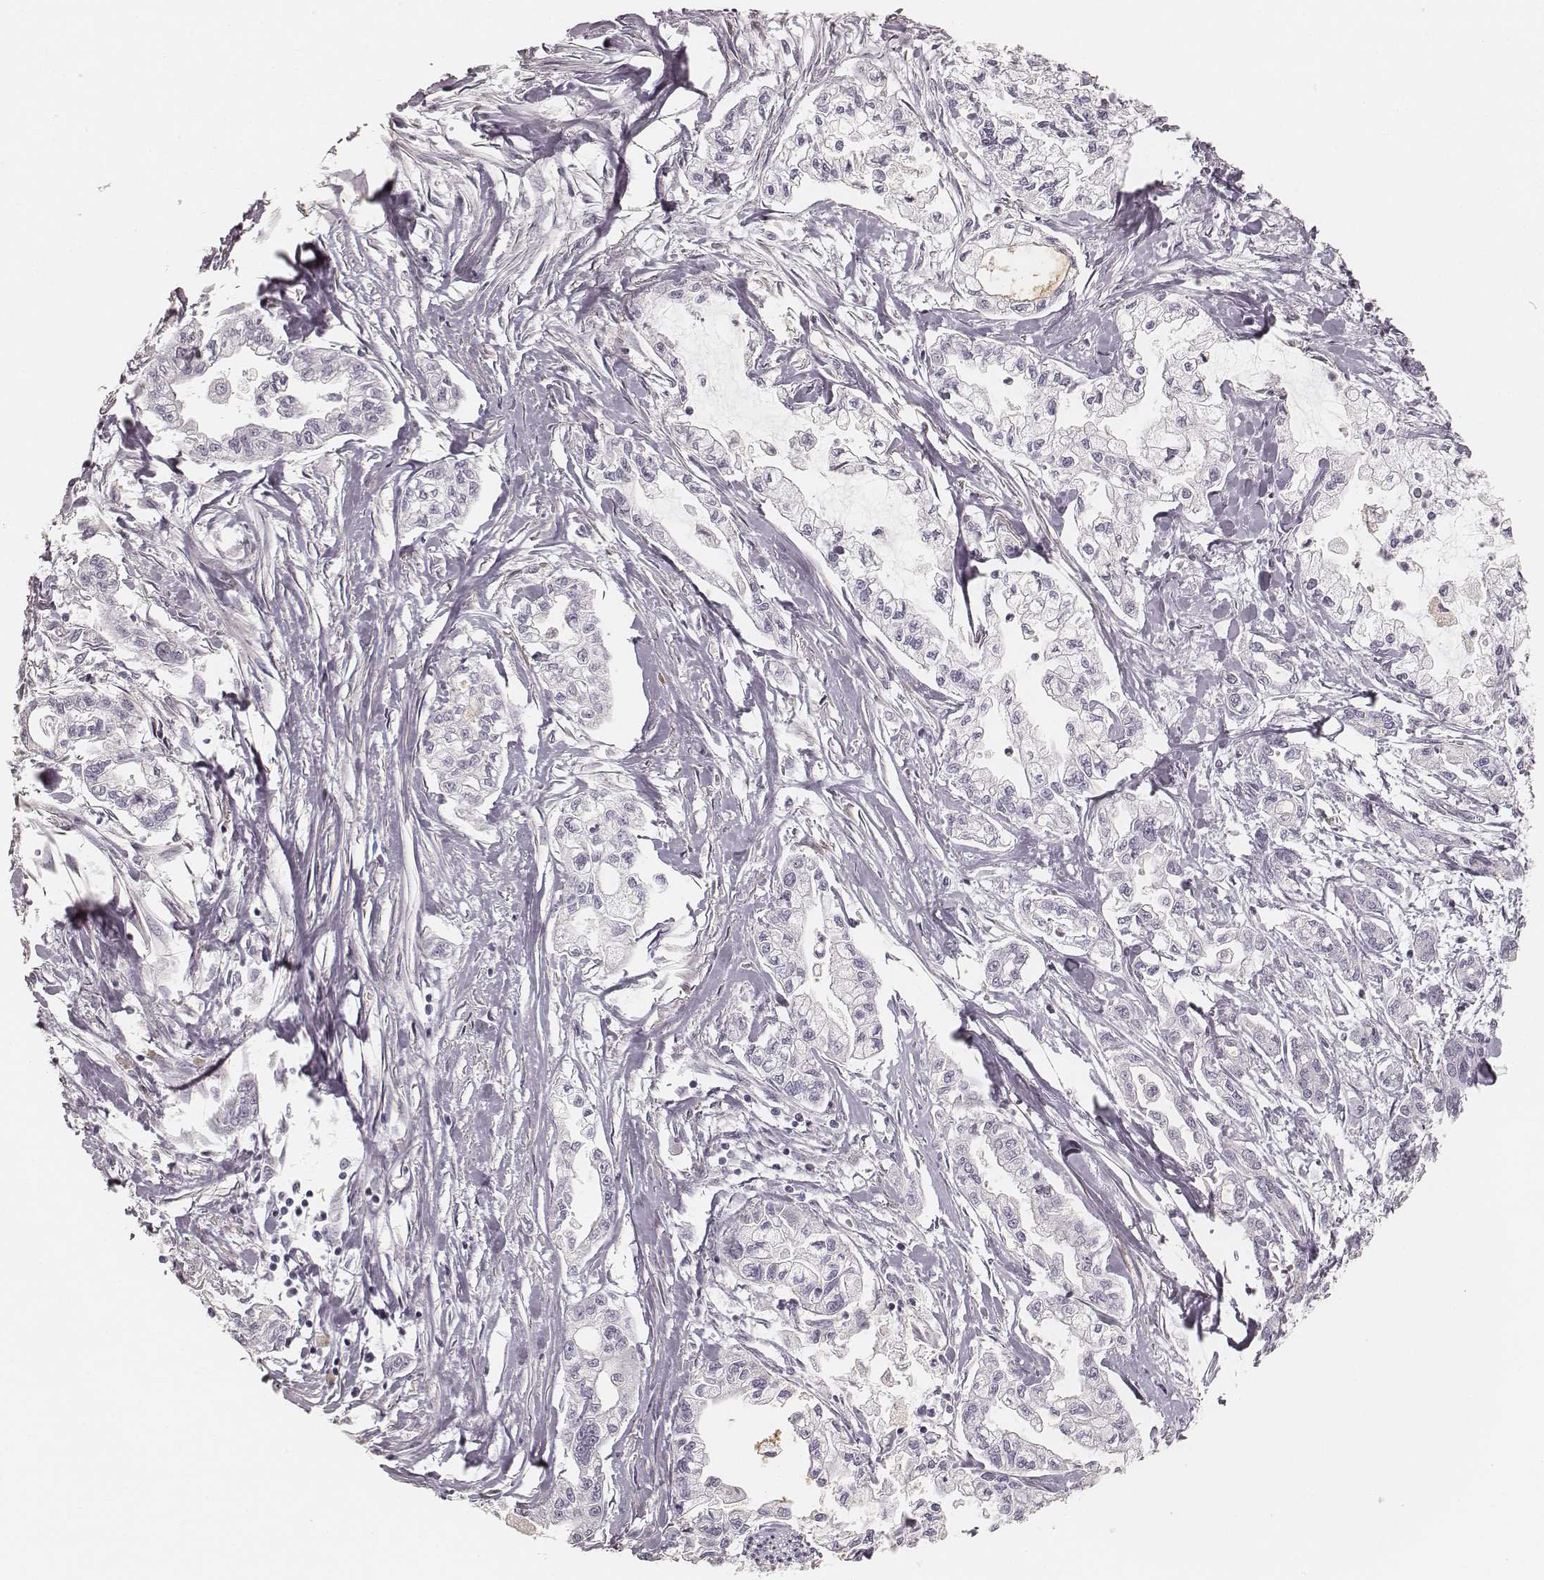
{"staining": {"intensity": "negative", "quantity": "none", "location": "none"}, "tissue": "pancreatic cancer", "cell_type": "Tumor cells", "image_type": "cancer", "snomed": [{"axis": "morphology", "description": "Adenocarcinoma, NOS"}, {"axis": "topography", "description": "Pancreas"}], "caption": "This is a photomicrograph of immunohistochemistry staining of adenocarcinoma (pancreatic), which shows no positivity in tumor cells.", "gene": "SPATA24", "patient": {"sex": "male", "age": 54}}